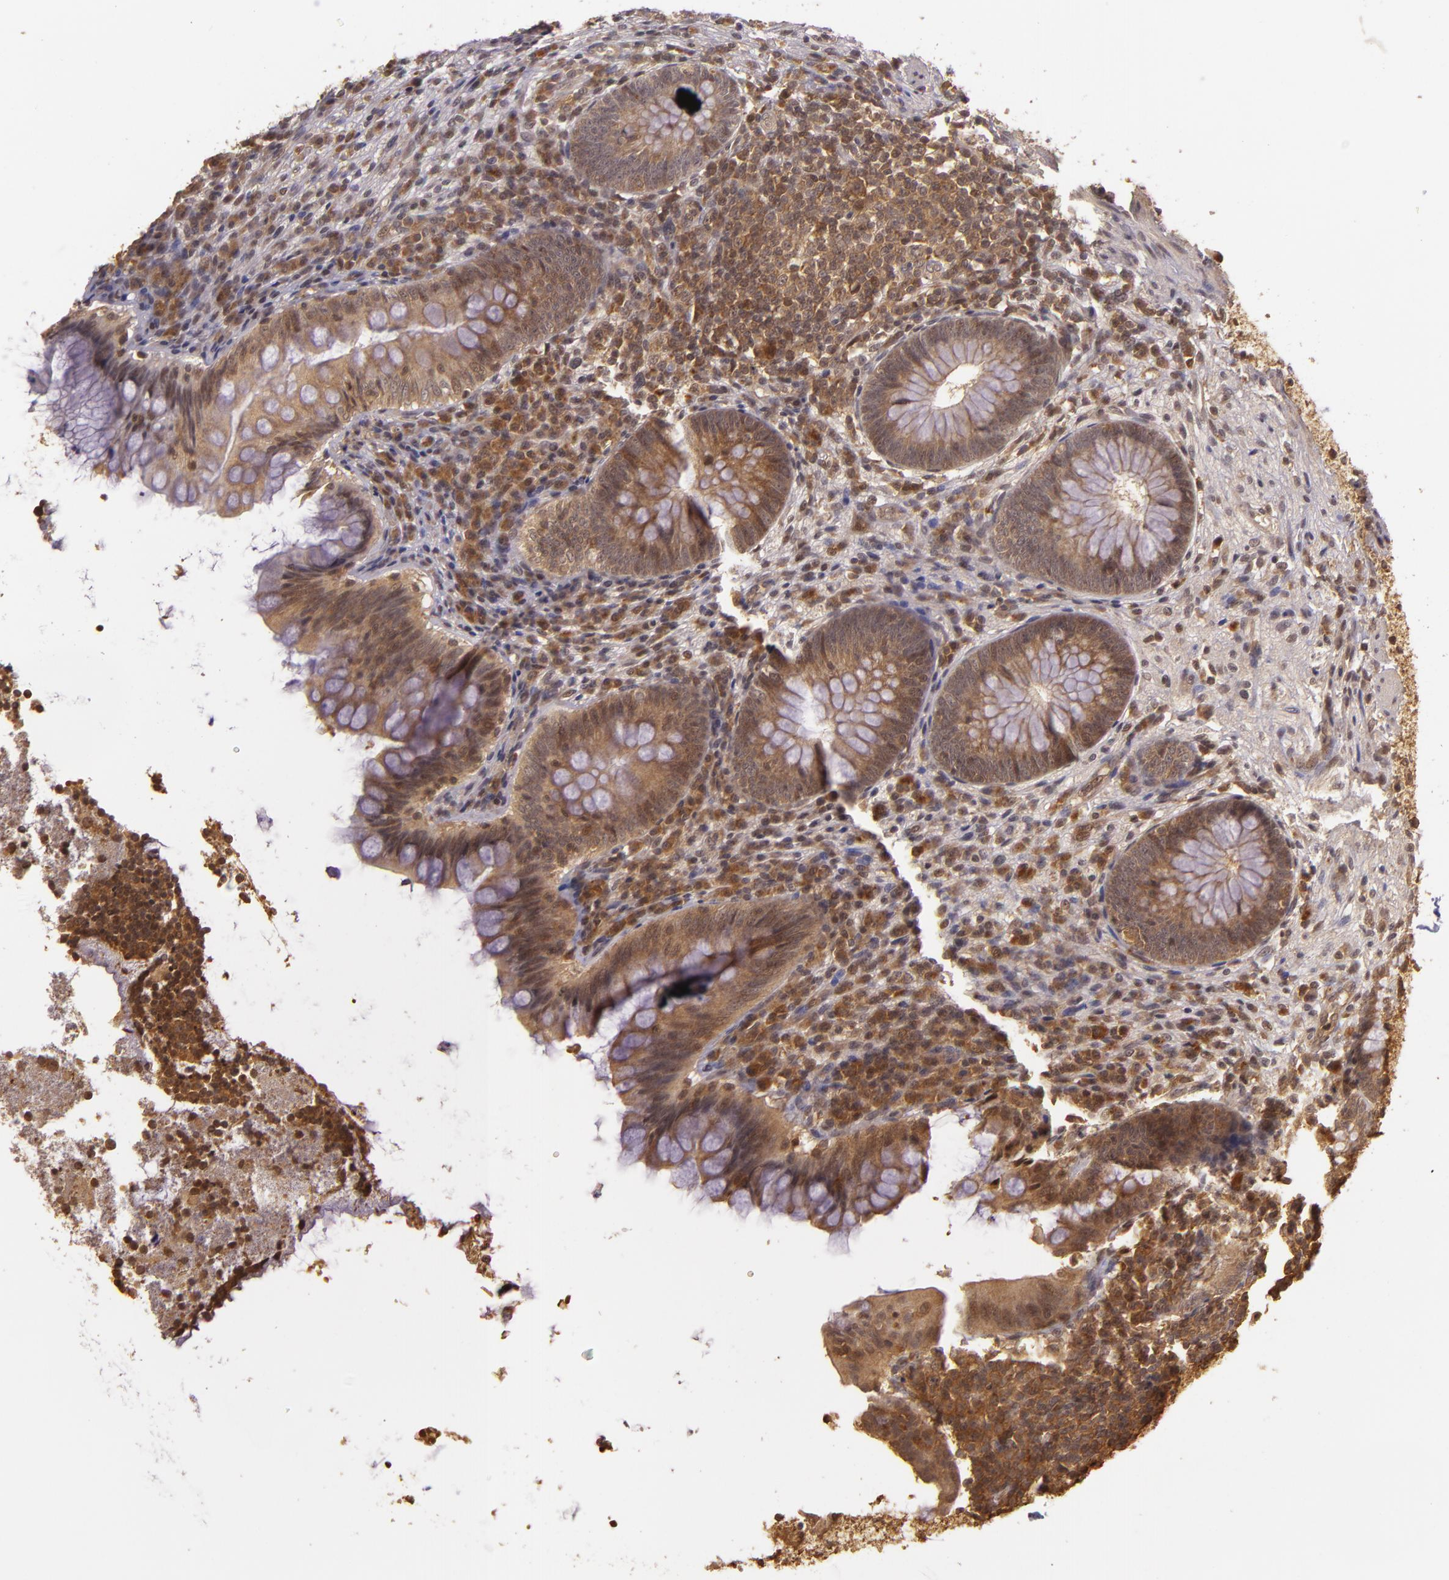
{"staining": {"intensity": "moderate", "quantity": ">75%", "location": "cytoplasmic/membranous"}, "tissue": "appendix", "cell_type": "Glandular cells", "image_type": "normal", "snomed": [{"axis": "morphology", "description": "Normal tissue, NOS"}, {"axis": "topography", "description": "Appendix"}], "caption": "Immunohistochemistry of benign human appendix reveals medium levels of moderate cytoplasmic/membranous positivity in about >75% of glandular cells.", "gene": "TXNRD2", "patient": {"sex": "female", "age": 66}}